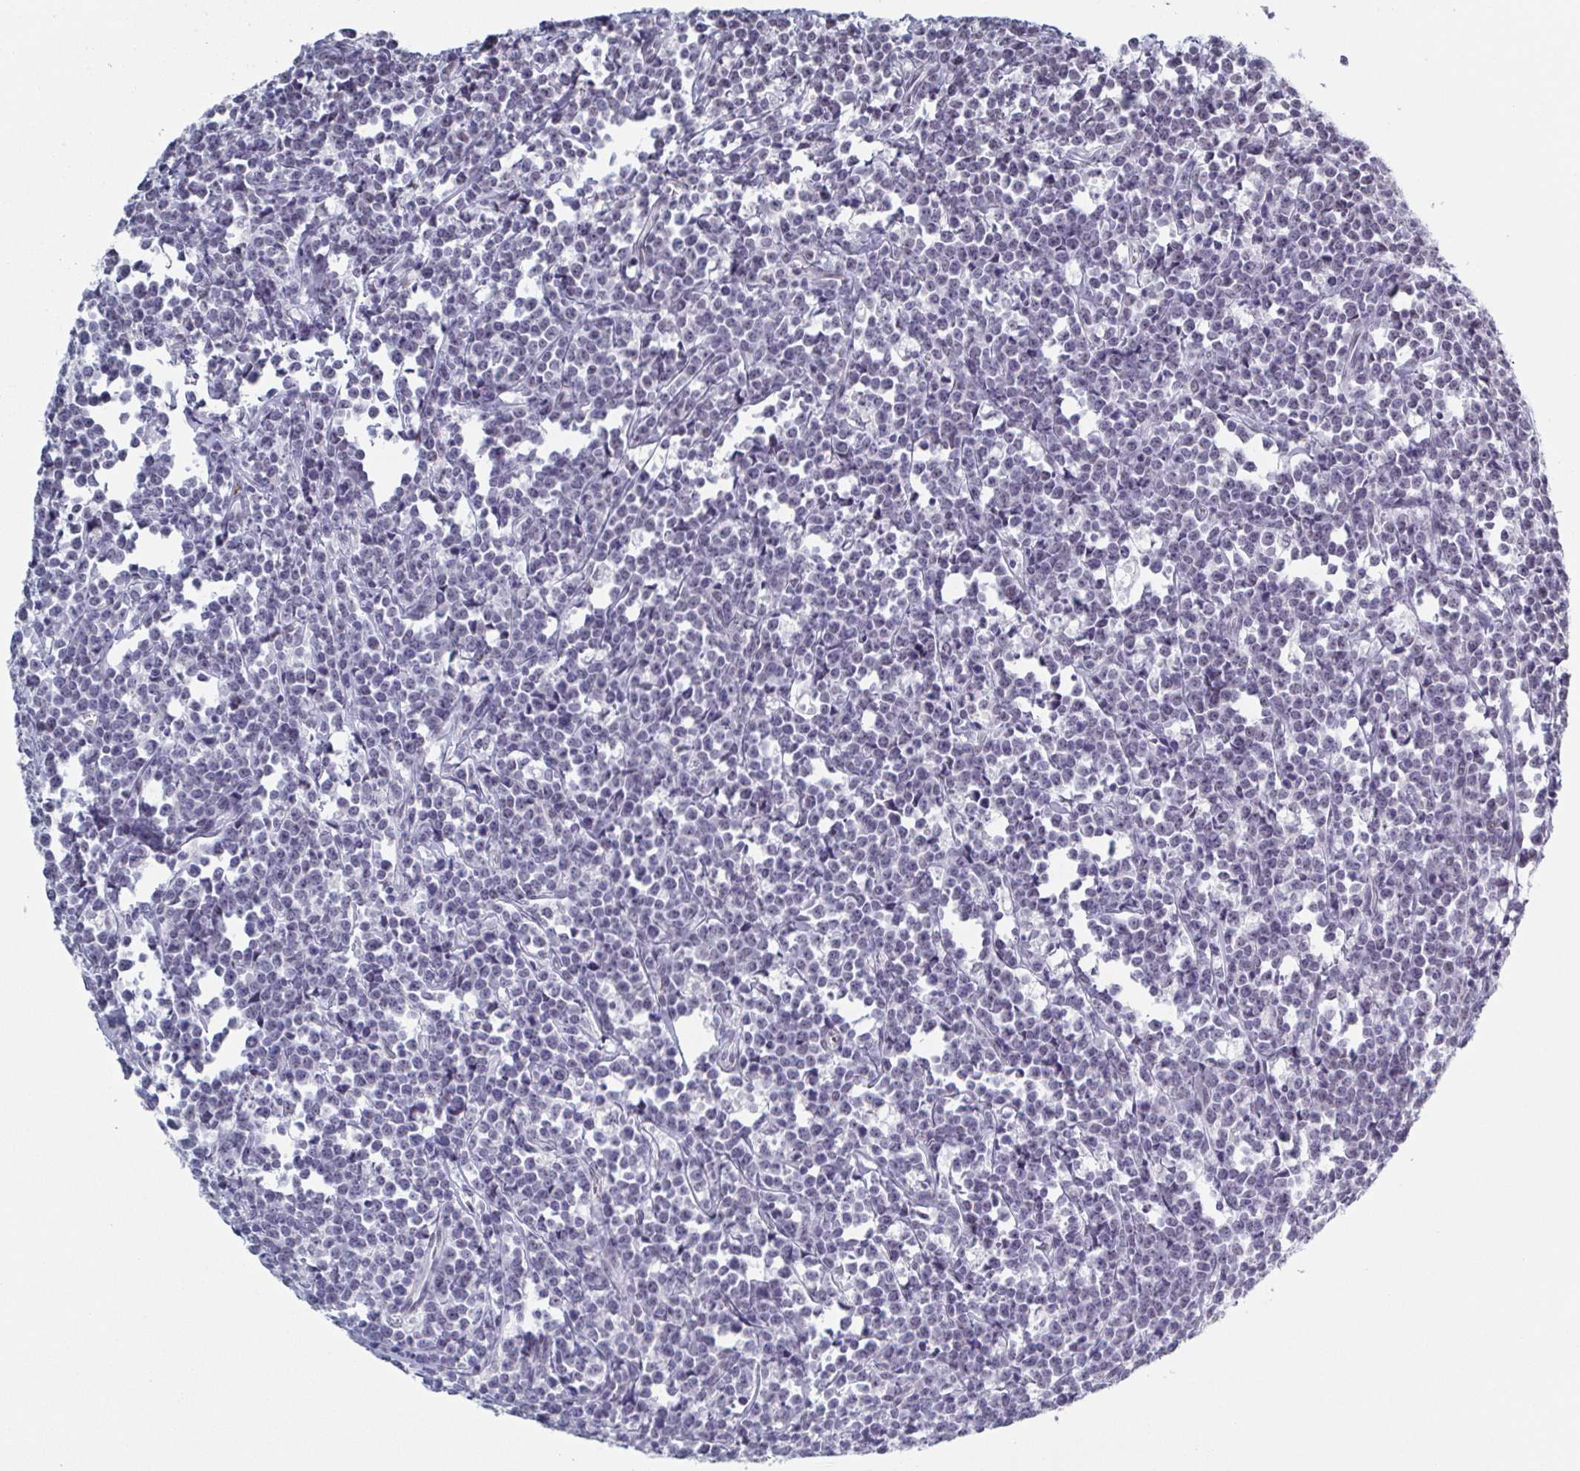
{"staining": {"intensity": "negative", "quantity": "none", "location": "none"}, "tissue": "lymphoma", "cell_type": "Tumor cells", "image_type": "cancer", "snomed": [{"axis": "morphology", "description": "Malignant lymphoma, non-Hodgkin's type, High grade"}, {"axis": "topography", "description": "Small intestine"}], "caption": "Histopathology image shows no protein expression in tumor cells of malignant lymphoma, non-Hodgkin's type (high-grade) tissue. (DAB immunohistochemistry visualized using brightfield microscopy, high magnification).", "gene": "TMEM92", "patient": {"sex": "female", "age": 56}}